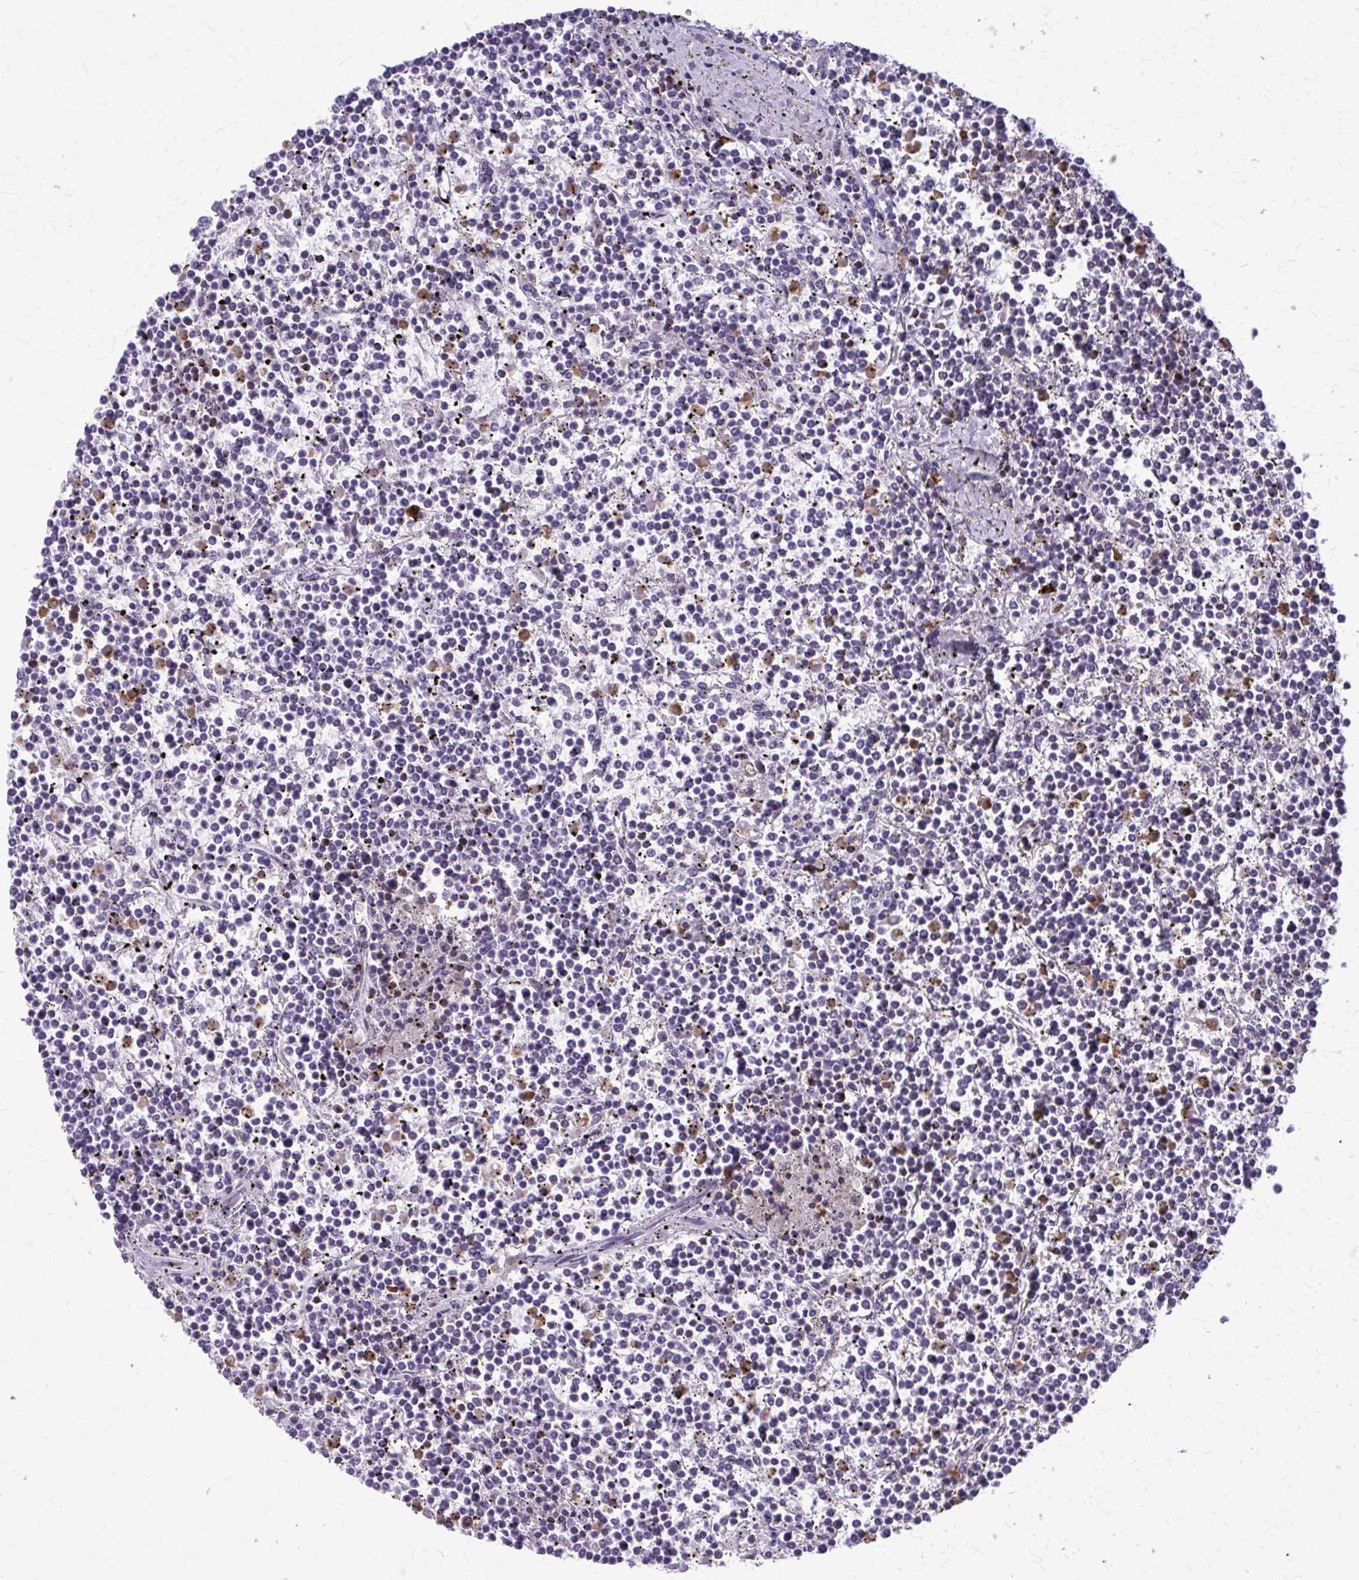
{"staining": {"intensity": "negative", "quantity": "none", "location": "none"}, "tissue": "lymphoma", "cell_type": "Tumor cells", "image_type": "cancer", "snomed": [{"axis": "morphology", "description": "Malignant lymphoma, non-Hodgkin's type, Low grade"}, {"axis": "topography", "description": "Spleen"}], "caption": "The photomicrograph reveals no staining of tumor cells in lymphoma.", "gene": "PEDS1", "patient": {"sex": "female", "age": 19}}